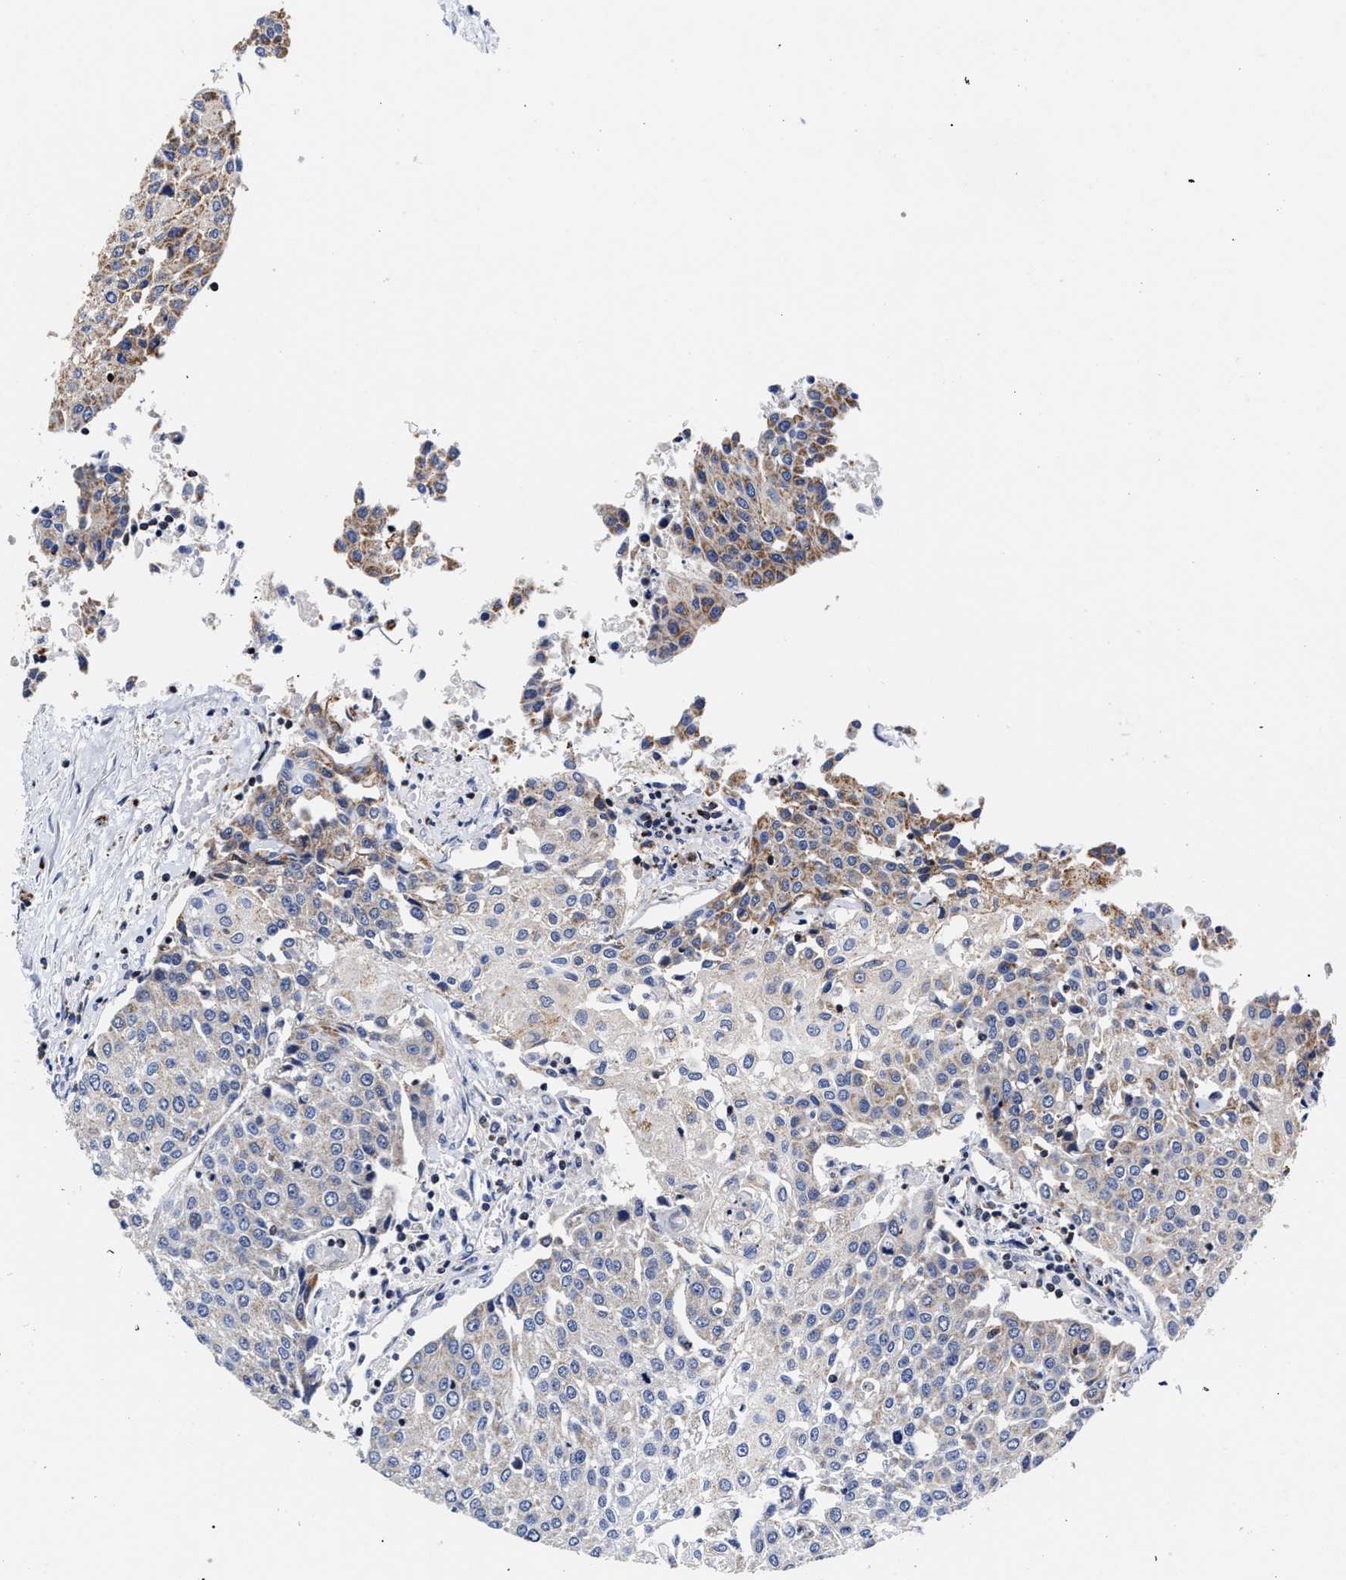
{"staining": {"intensity": "weak", "quantity": "<25%", "location": "cytoplasmic/membranous"}, "tissue": "urothelial cancer", "cell_type": "Tumor cells", "image_type": "cancer", "snomed": [{"axis": "morphology", "description": "Urothelial carcinoma, High grade"}, {"axis": "topography", "description": "Urinary bladder"}], "caption": "This is an immunohistochemistry image of human urothelial cancer. There is no staining in tumor cells.", "gene": "HINT2", "patient": {"sex": "female", "age": 85}}